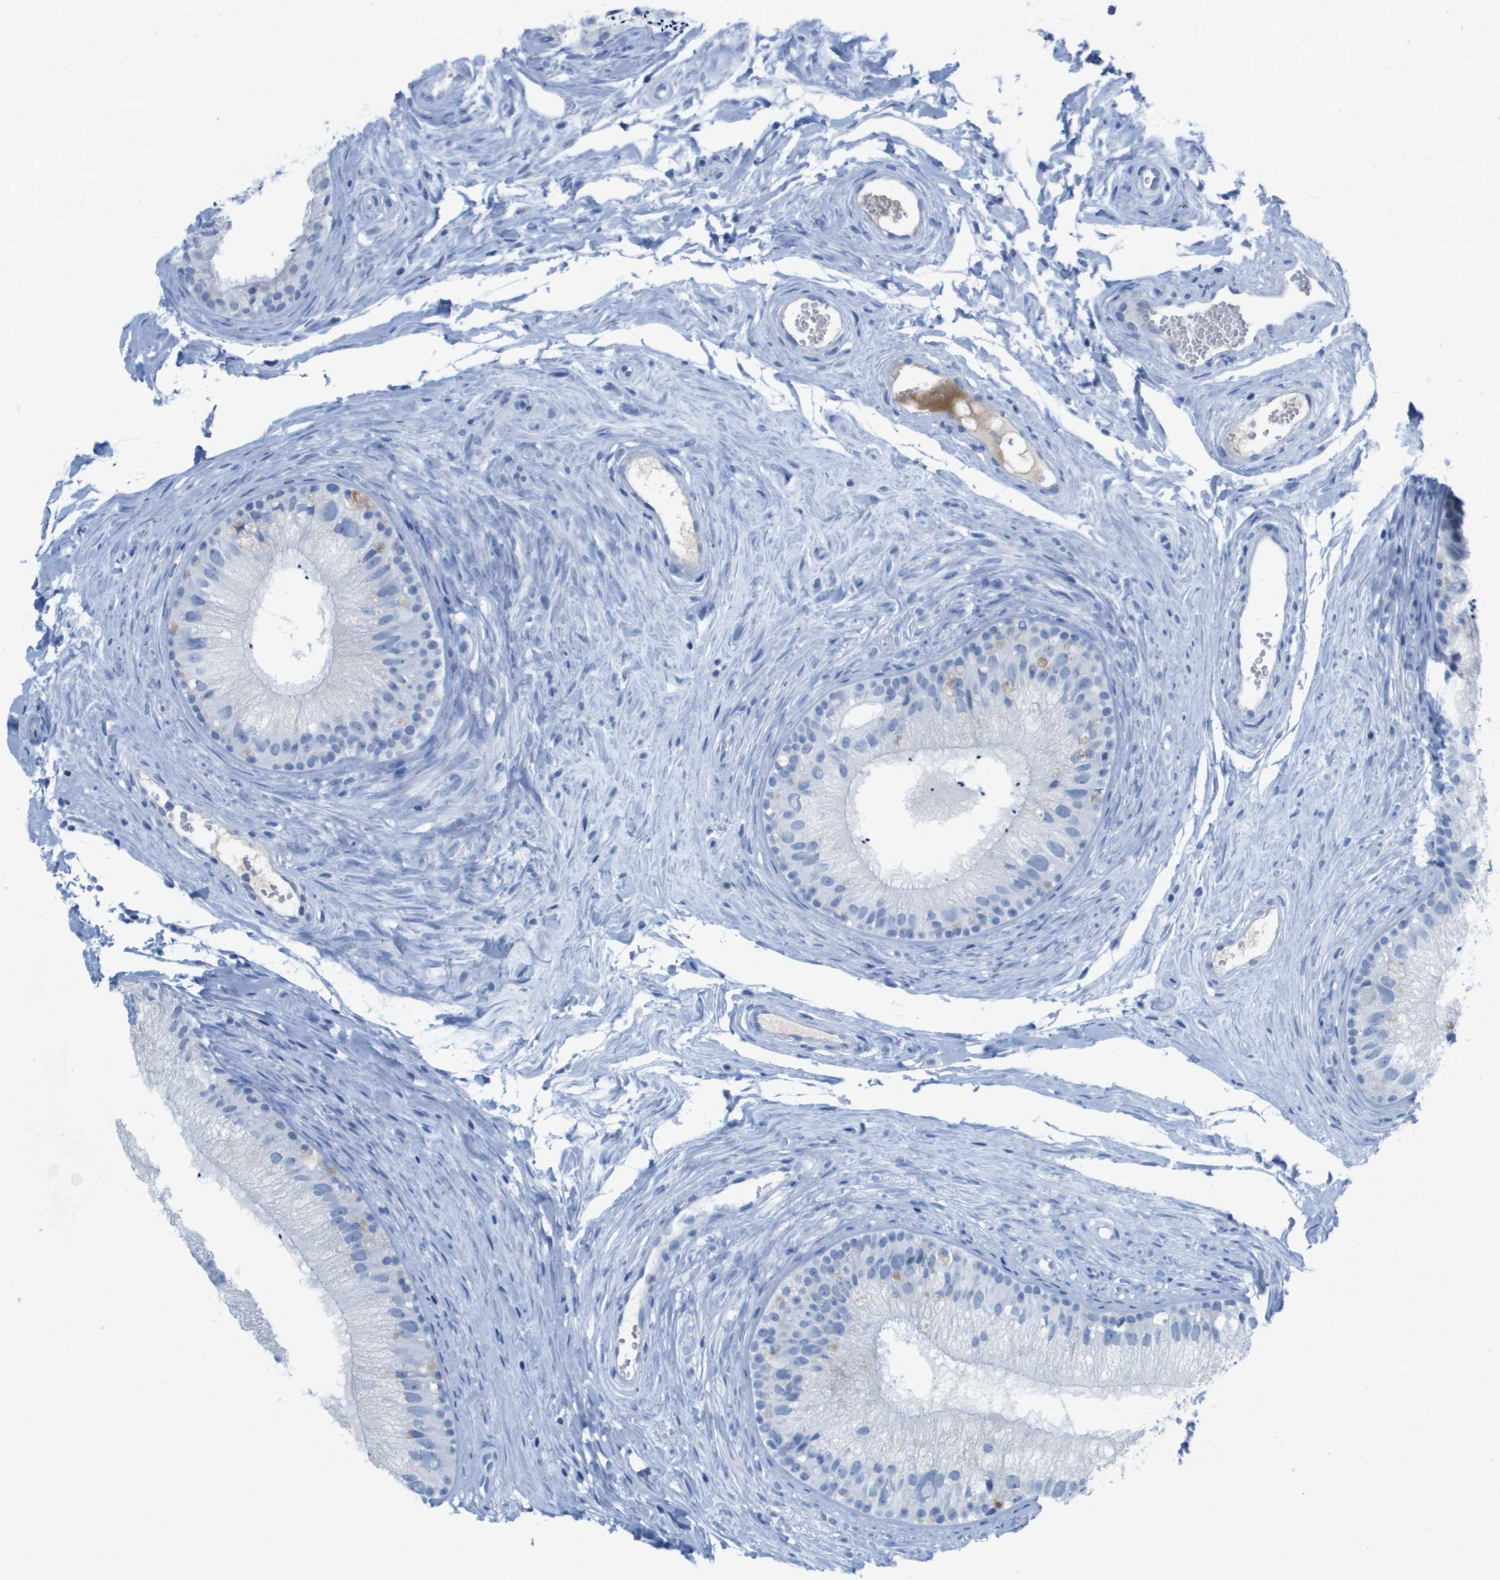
{"staining": {"intensity": "negative", "quantity": "none", "location": "none"}, "tissue": "epididymis", "cell_type": "Glandular cells", "image_type": "normal", "snomed": [{"axis": "morphology", "description": "Normal tissue, NOS"}, {"axis": "topography", "description": "Epididymis"}], "caption": "DAB immunohistochemical staining of benign epididymis displays no significant staining in glandular cells. (DAB (3,3'-diaminobenzidine) immunohistochemistry visualized using brightfield microscopy, high magnification).", "gene": "GPR18", "patient": {"sex": "male", "age": 56}}